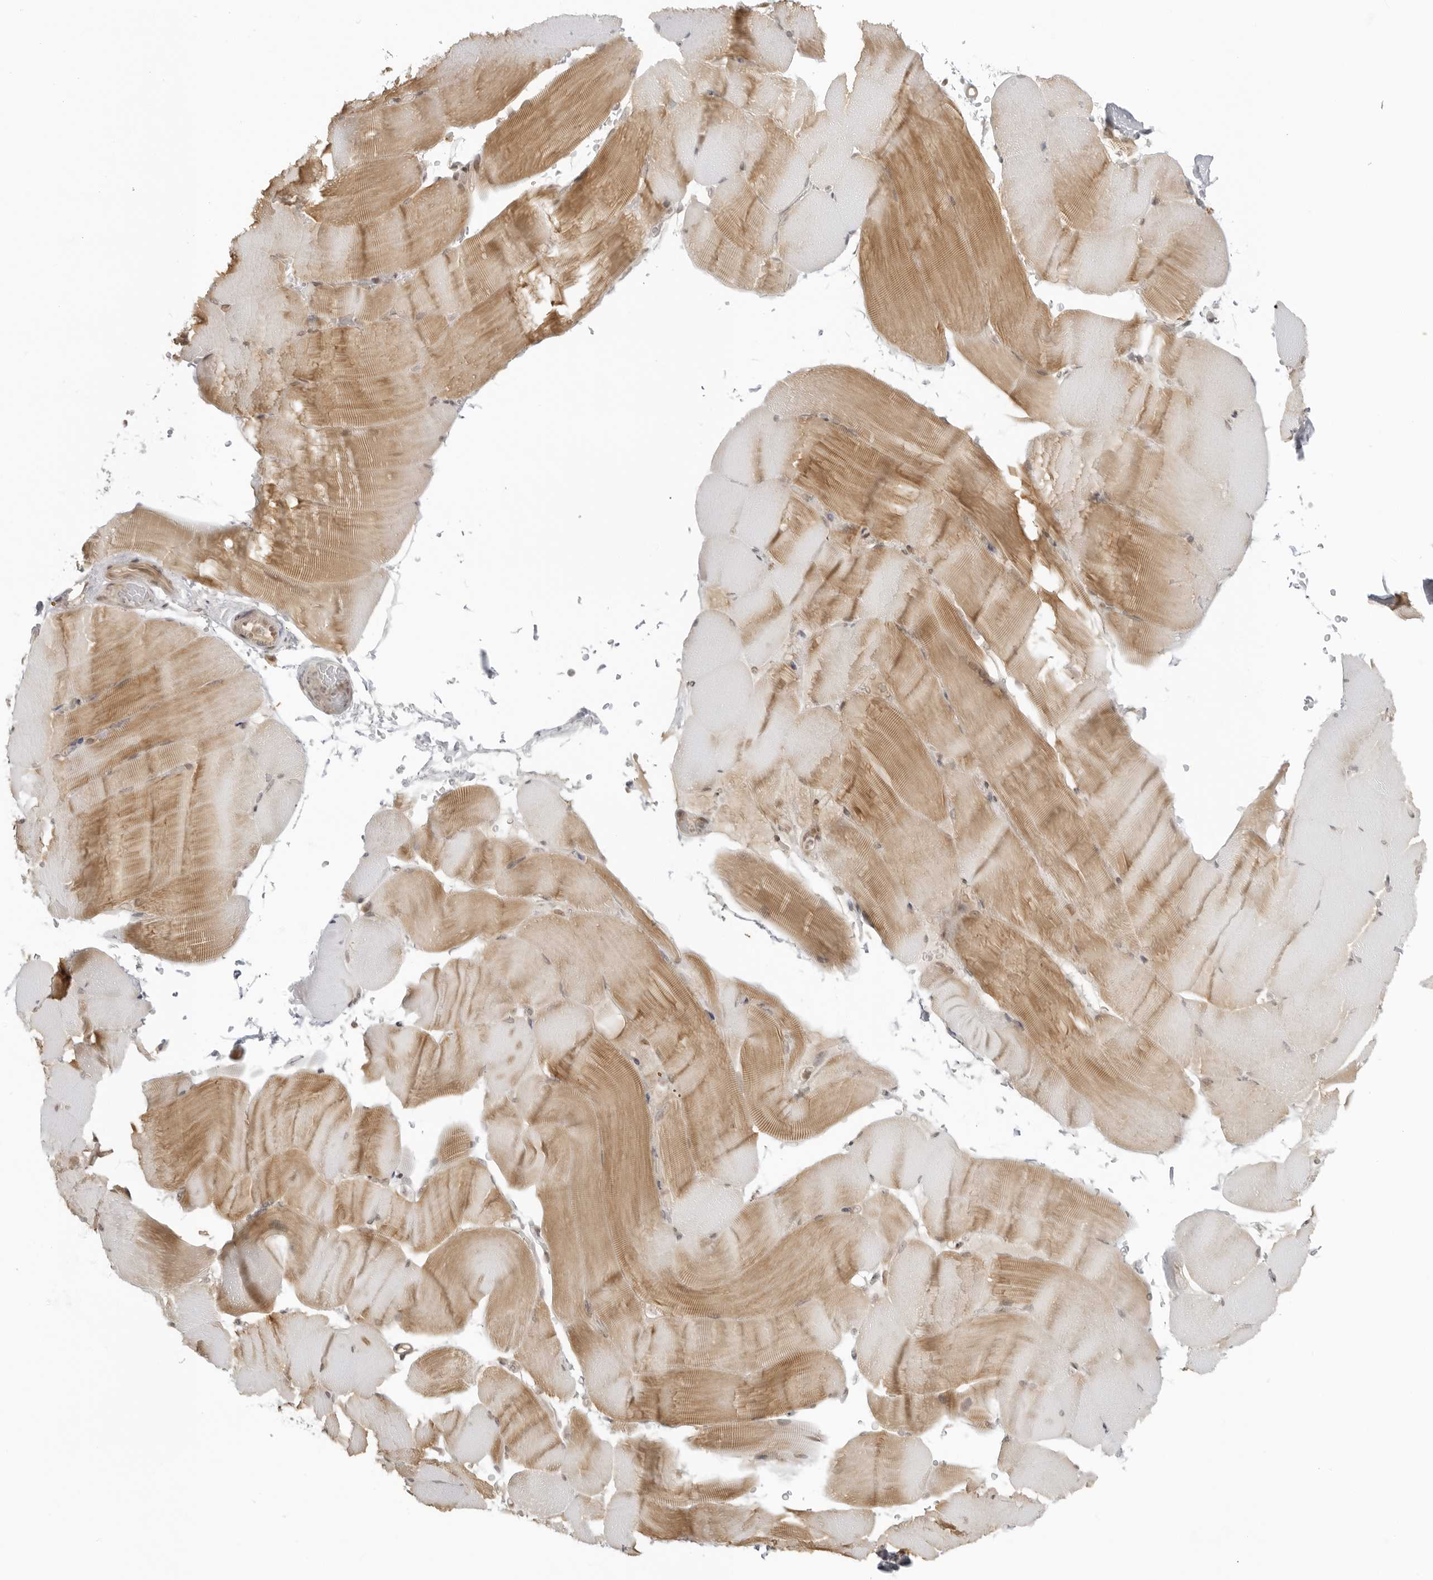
{"staining": {"intensity": "moderate", "quantity": "25%-75%", "location": "cytoplasmic/membranous"}, "tissue": "skeletal muscle", "cell_type": "Myocytes", "image_type": "normal", "snomed": [{"axis": "morphology", "description": "Normal tissue, NOS"}, {"axis": "topography", "description": "Skeletal muscle"}, {"axis": "topography", "description": "Parathyroid gland"}], "caption": "Moderate cytoplasmic/membranous staining is present in about 25%-75% of myocytes in normal skeletal muscle.", "gene": "PRRC2C", "patient": {"sex": "female", "age": 37}}